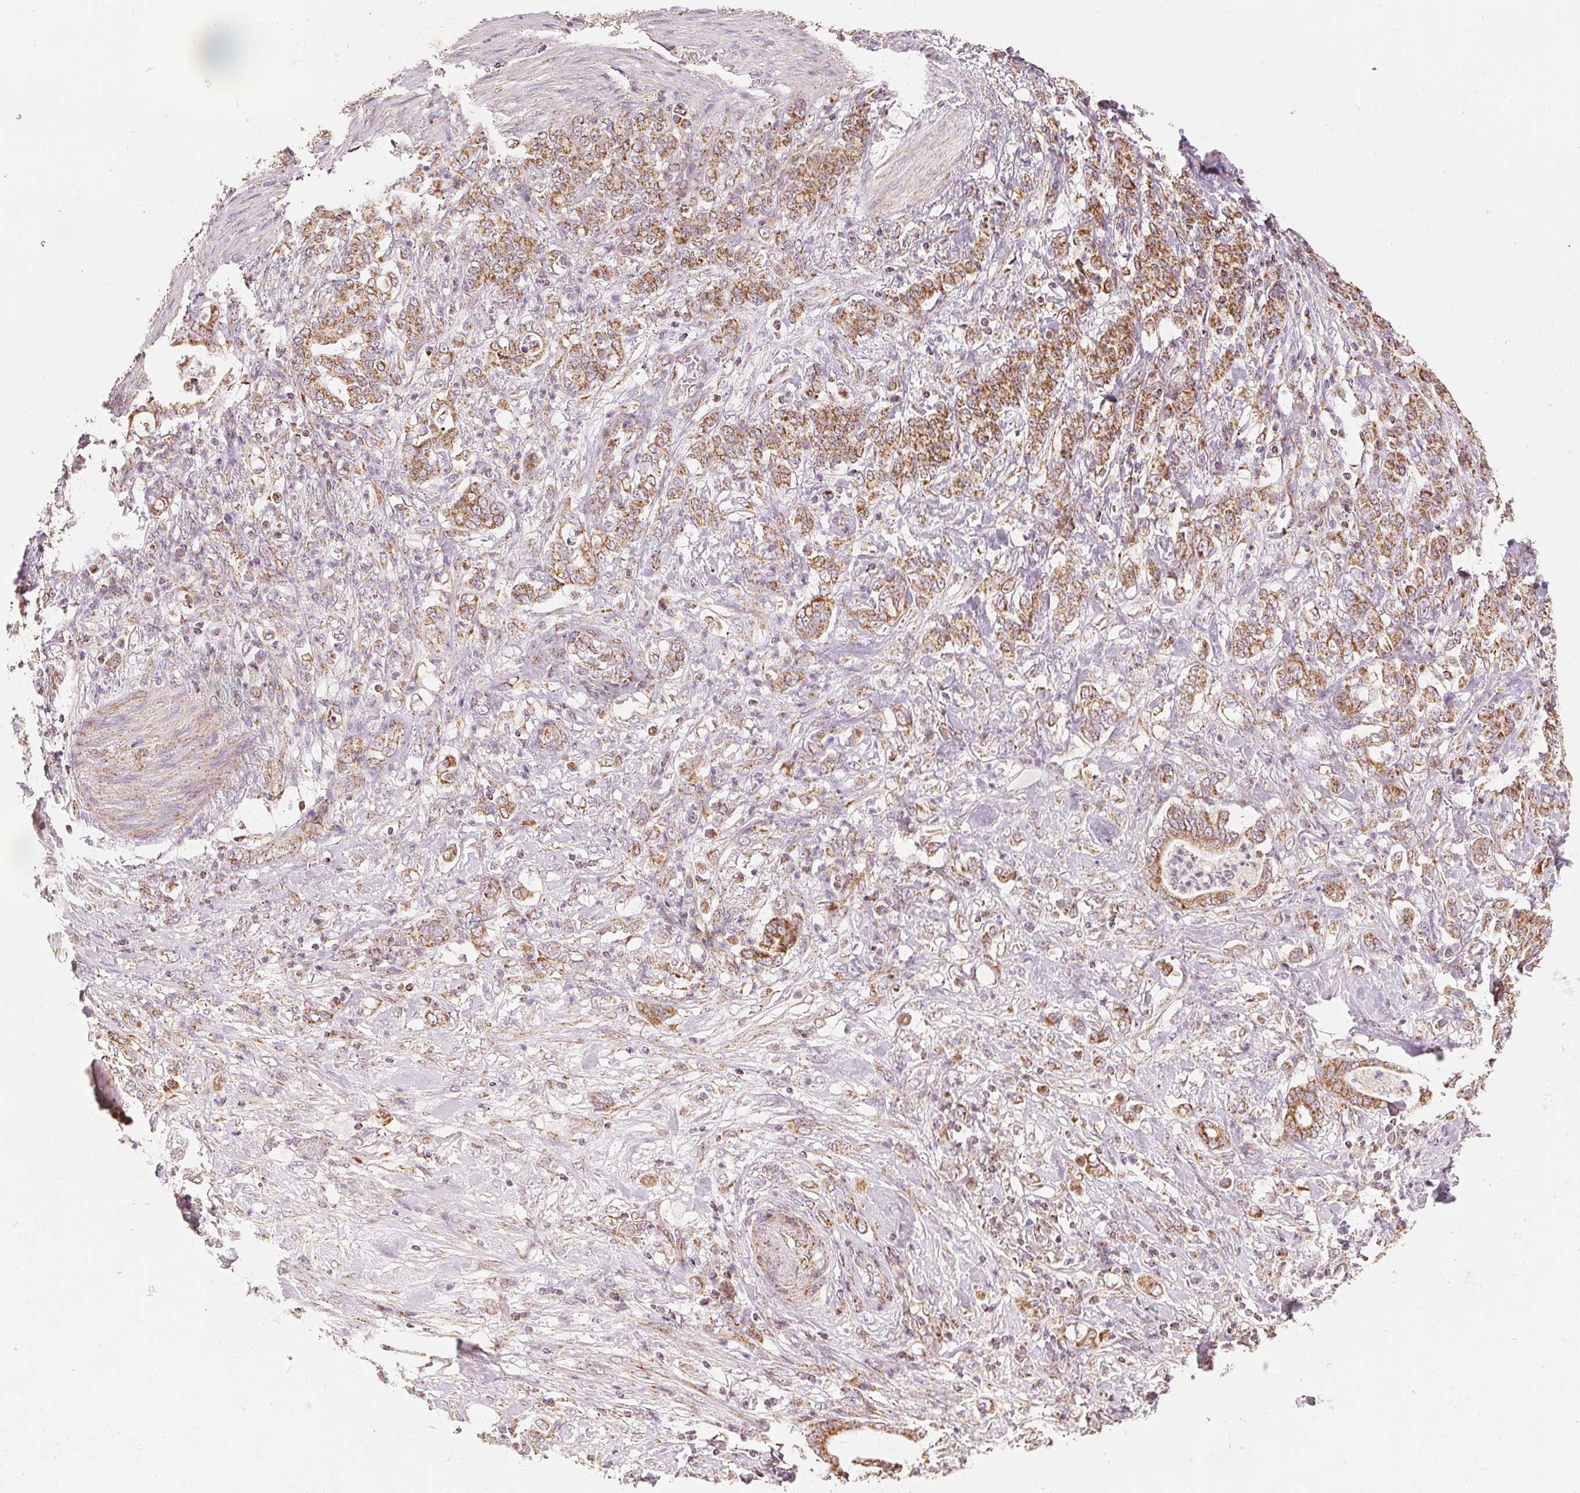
{"staining": {"intensity": "moderate", "quantity": ">75%", "location": "cytoplasmic/membranous"}, "tissue": "stomach cancer", "cell_type": "Tumor cells", "image_type": "cancer", "snomed": [{"axis": "morphology", "description": "Adenocarcinoma, NOS"}, {"axis": "topography", "description": "Stomach"}], "caption": "Stomach cancer (adenocarcinoma) stained with a protein marker exhibits moderate staining in tumor cells.", "gene": "SDHB", "patient": {"sex": "female", "age": 79}}